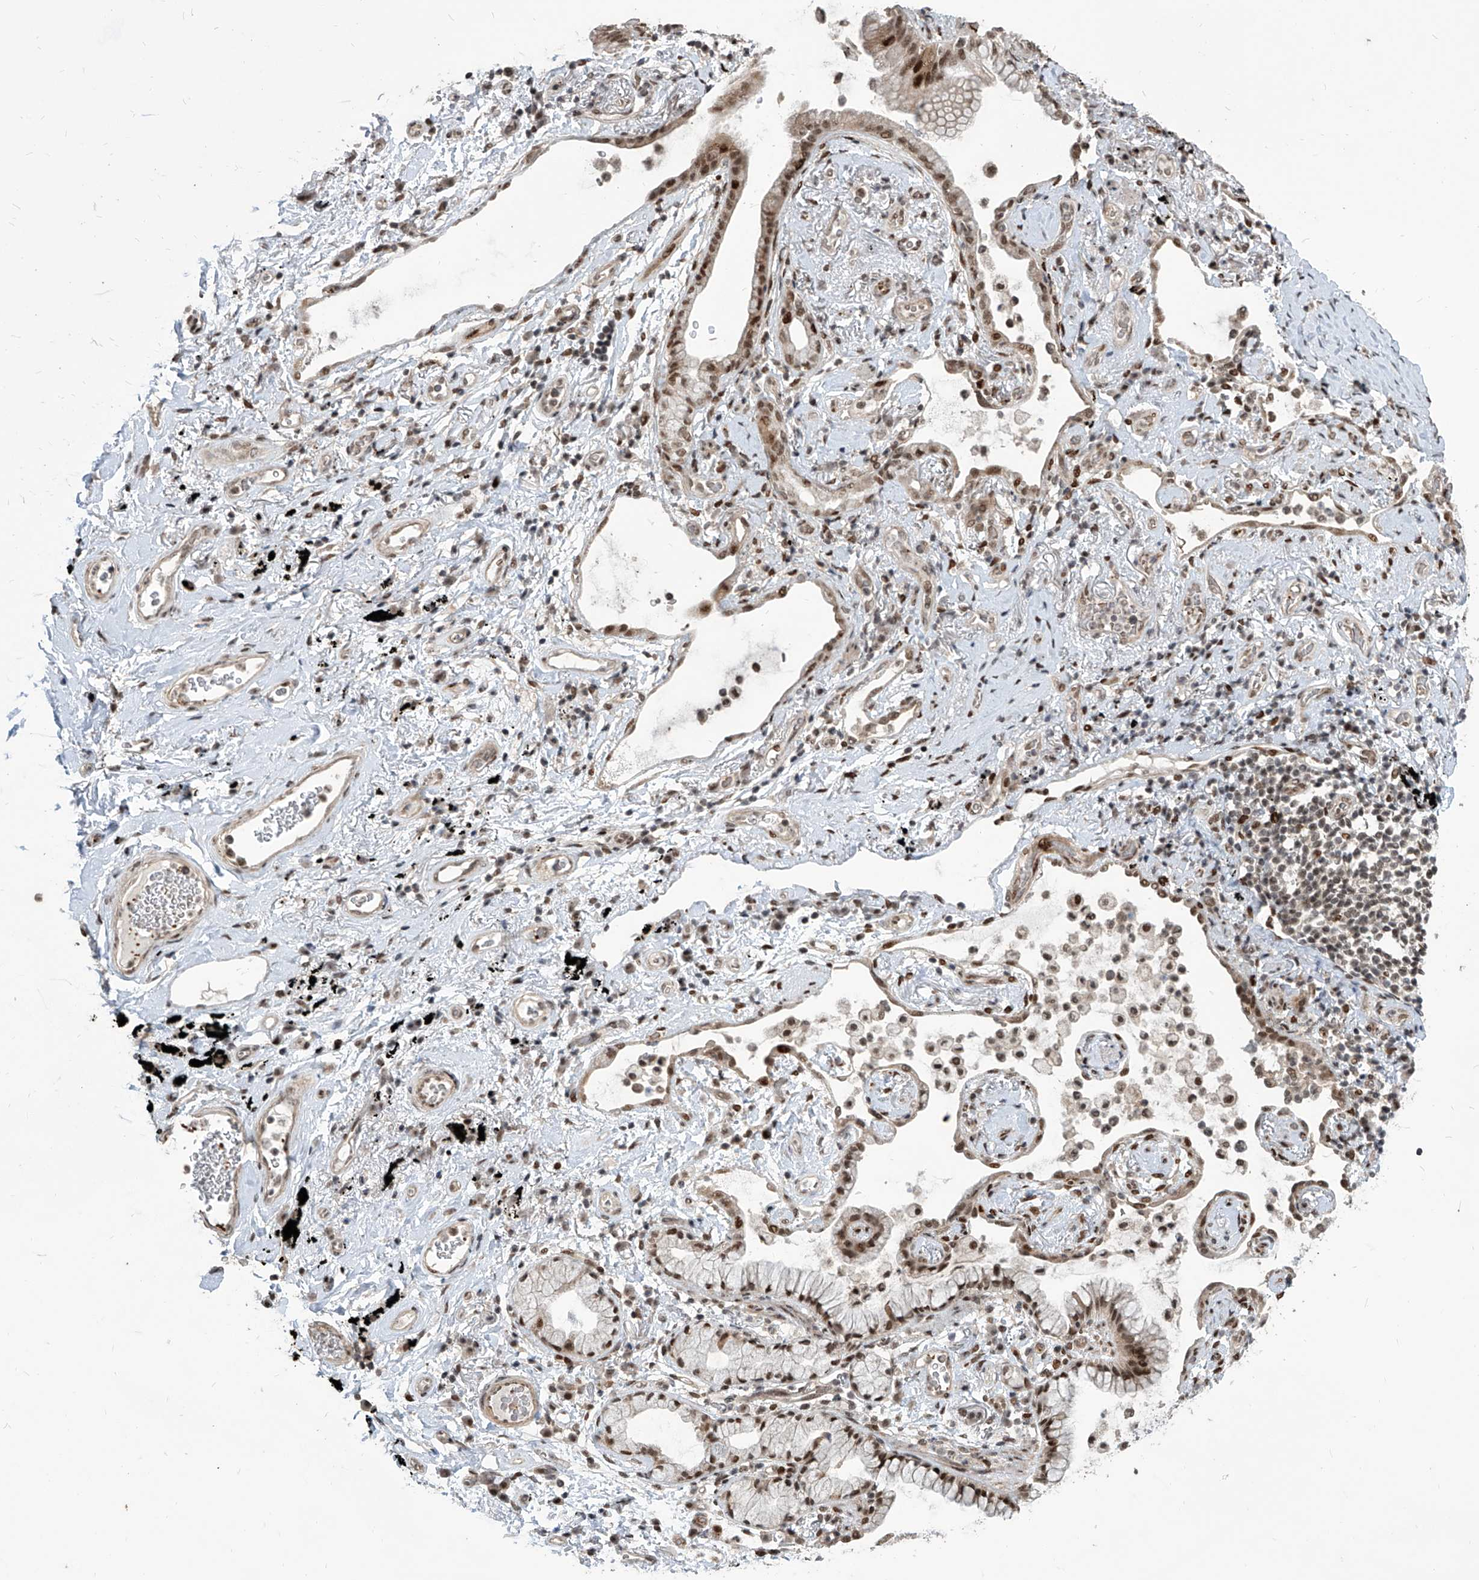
{"staining": {"intensity": "moderate", "quantity": ">75%", "location": "nuclear"}, "tissue": "lung cancer", "cell_type": "Tumor cells", "image_type": "cancer", "snomed": [{"axis": "morphology", "description": "Adenocarcinoma, NOS"}, {"axis": "topography", "description": "Lung"}], "caption": "Protein staining exhibits moderate nuclear staining in about >75% of tumor cells in lung adenocarcinoma.", "gene": "IRF2", "patient": {"sex": "female", "age": 70}}